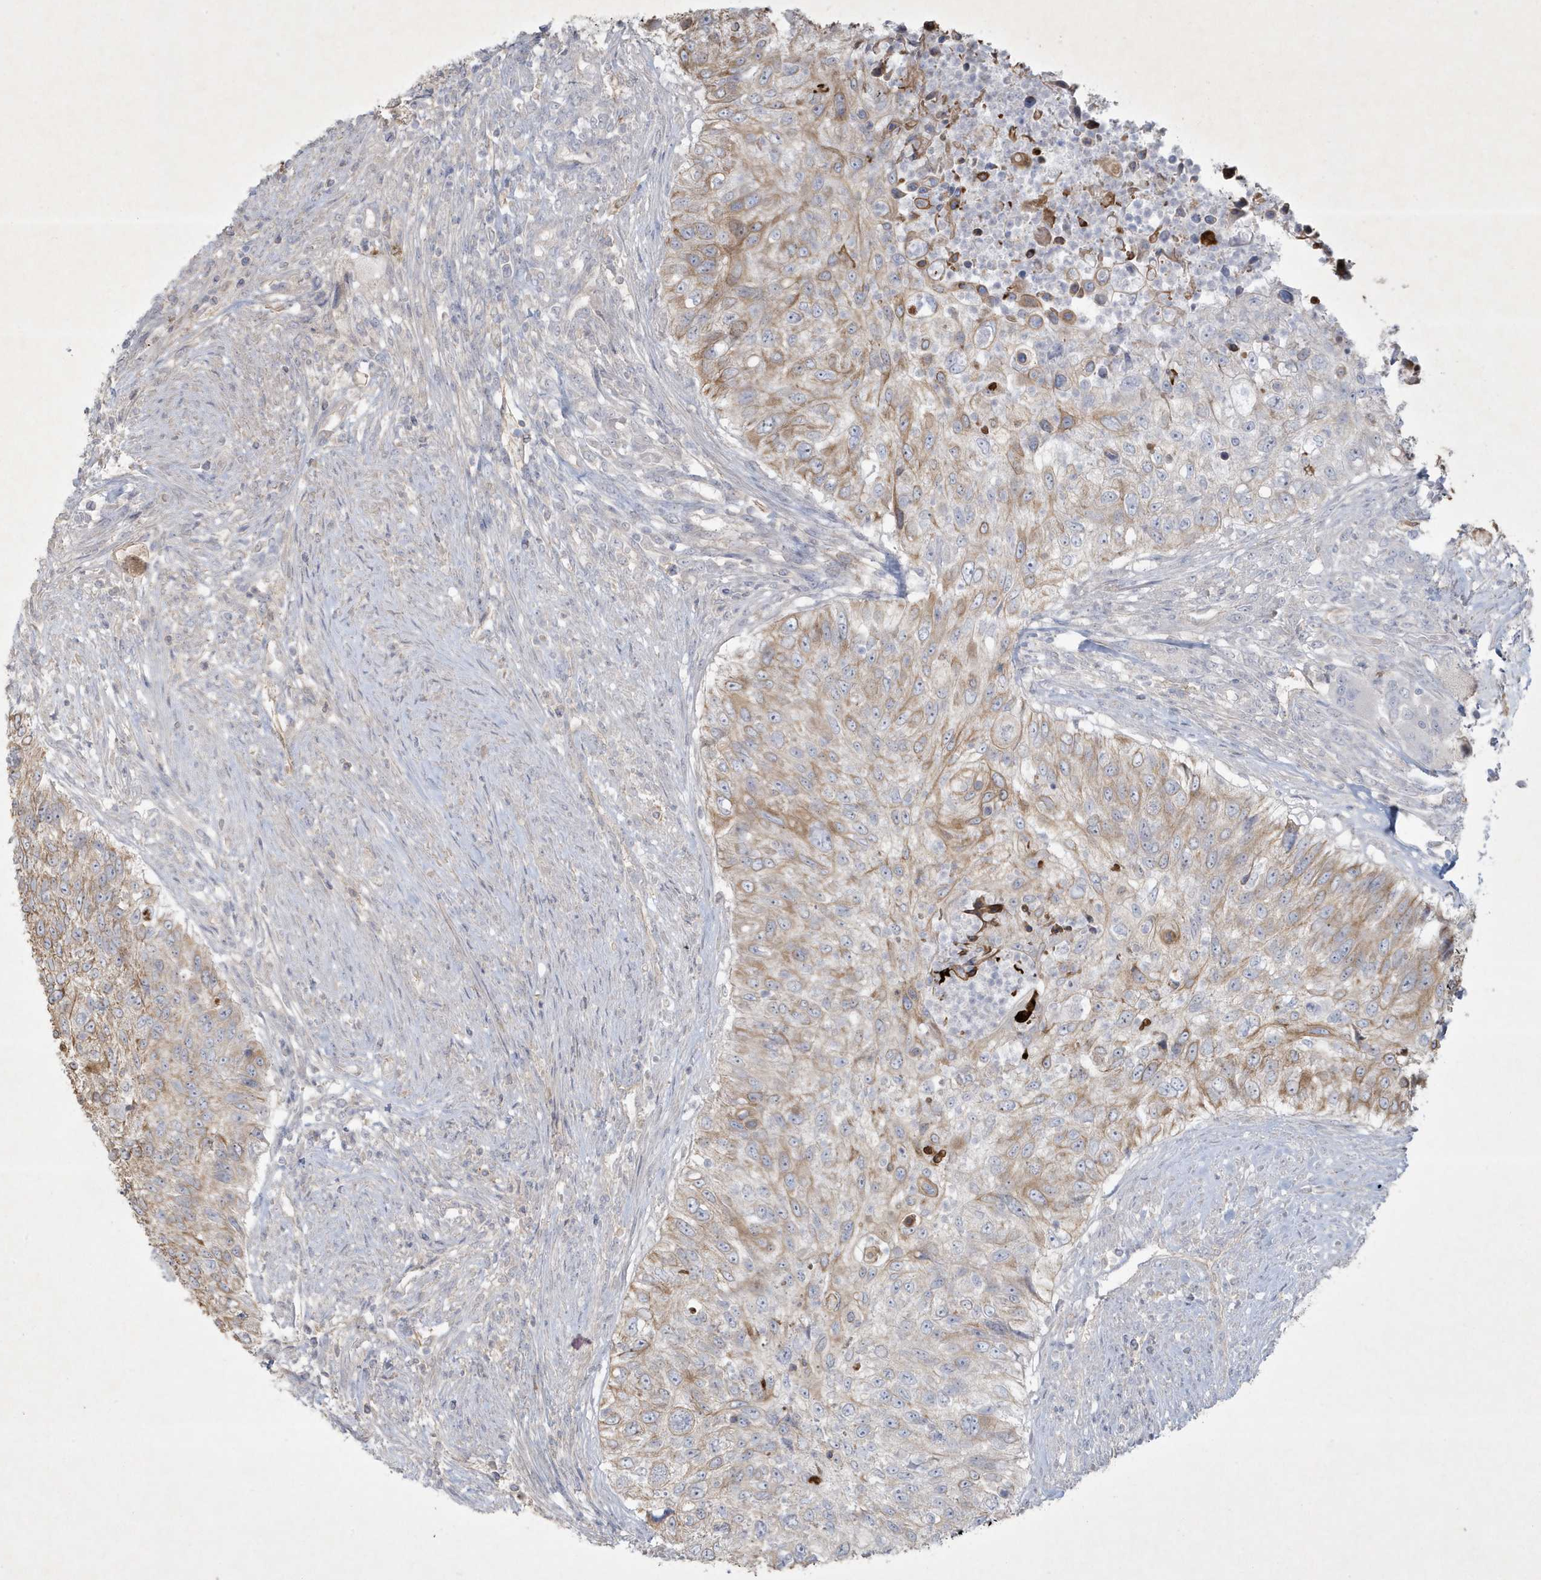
{"staining": {"intensity": "moderate", "quantity": "<25%", "location": "cytoplasmic/membranous"}, "tissue": "urothelial cancer", "cell_type": "Tumor cells", "image_type": "cancer", "snomed": [{"axis": "morphology", "description": "Urothelial carcinoma, High grade"}, {"axis": "topography", "description": "Urinary bladder"}], "caption": "Immunohistochemistry (IHC) of urothelial cancer reveals low levels of moderate cytoplasmic/membranous expression in about <25% of tumor cells.", "gene": "CCDC24", "patient": {"sex": "female", "age": 60}}